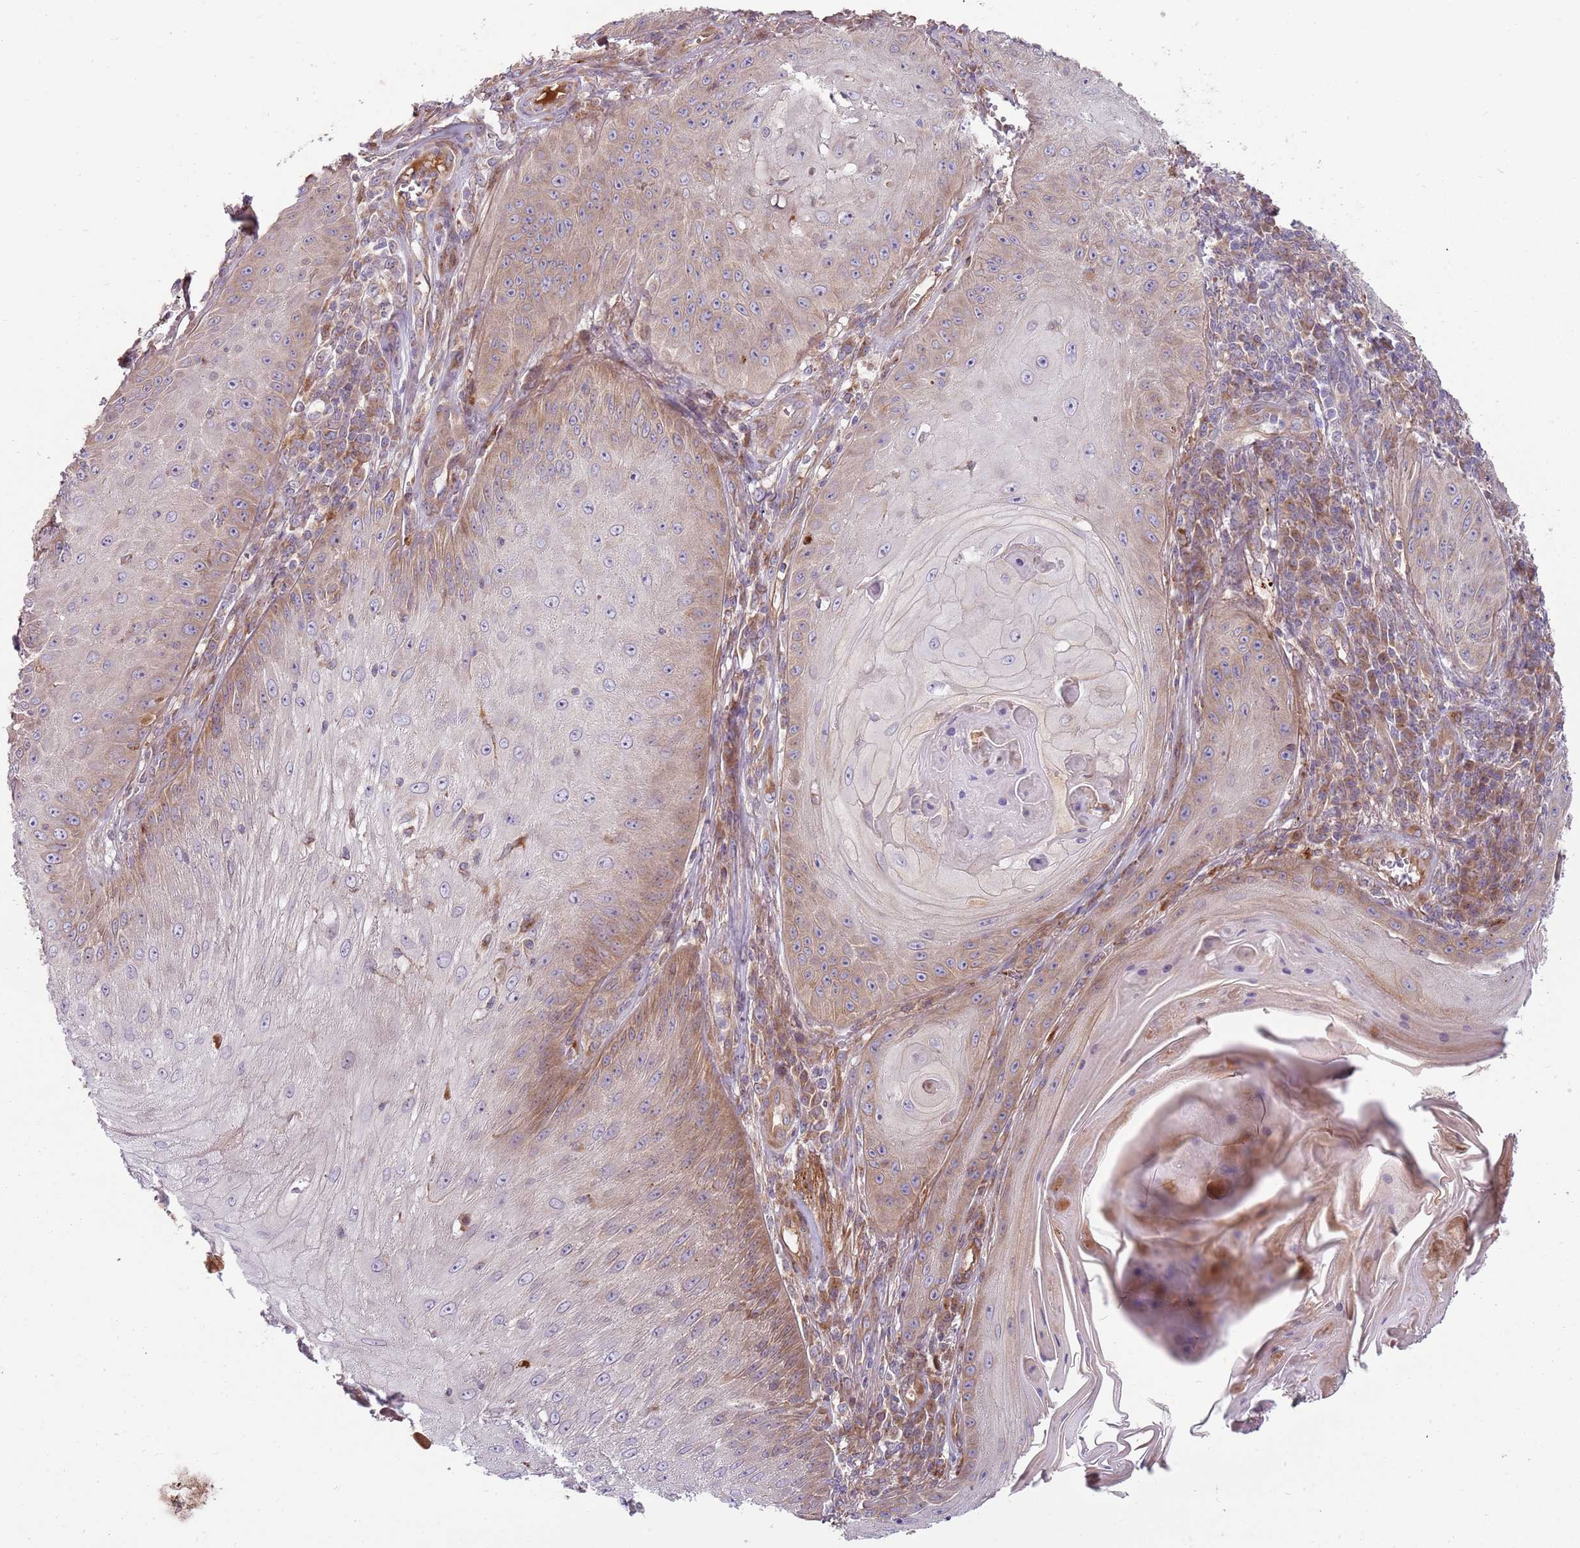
{"staining": {"intensity": "weak", "quantity": "25%-75%", "location": "cytoplasmic/membranous"}, "tissue": "skin cancer", "cell_type": "Tumor cells", "image_type": "cancer", "snomed": [{"axis": "morphology", "description": "Squamous cell carcinoma, NOS"}, {"axis": "topography", "description": "Skin"}], "caption": "Weak cytoplasmic/membranous expression is present in about 25%-75% of tumor cells in skin squamous cell carcinoma.", "gene": "EMC1", "patient": {"sex": "male", "age": 70}}